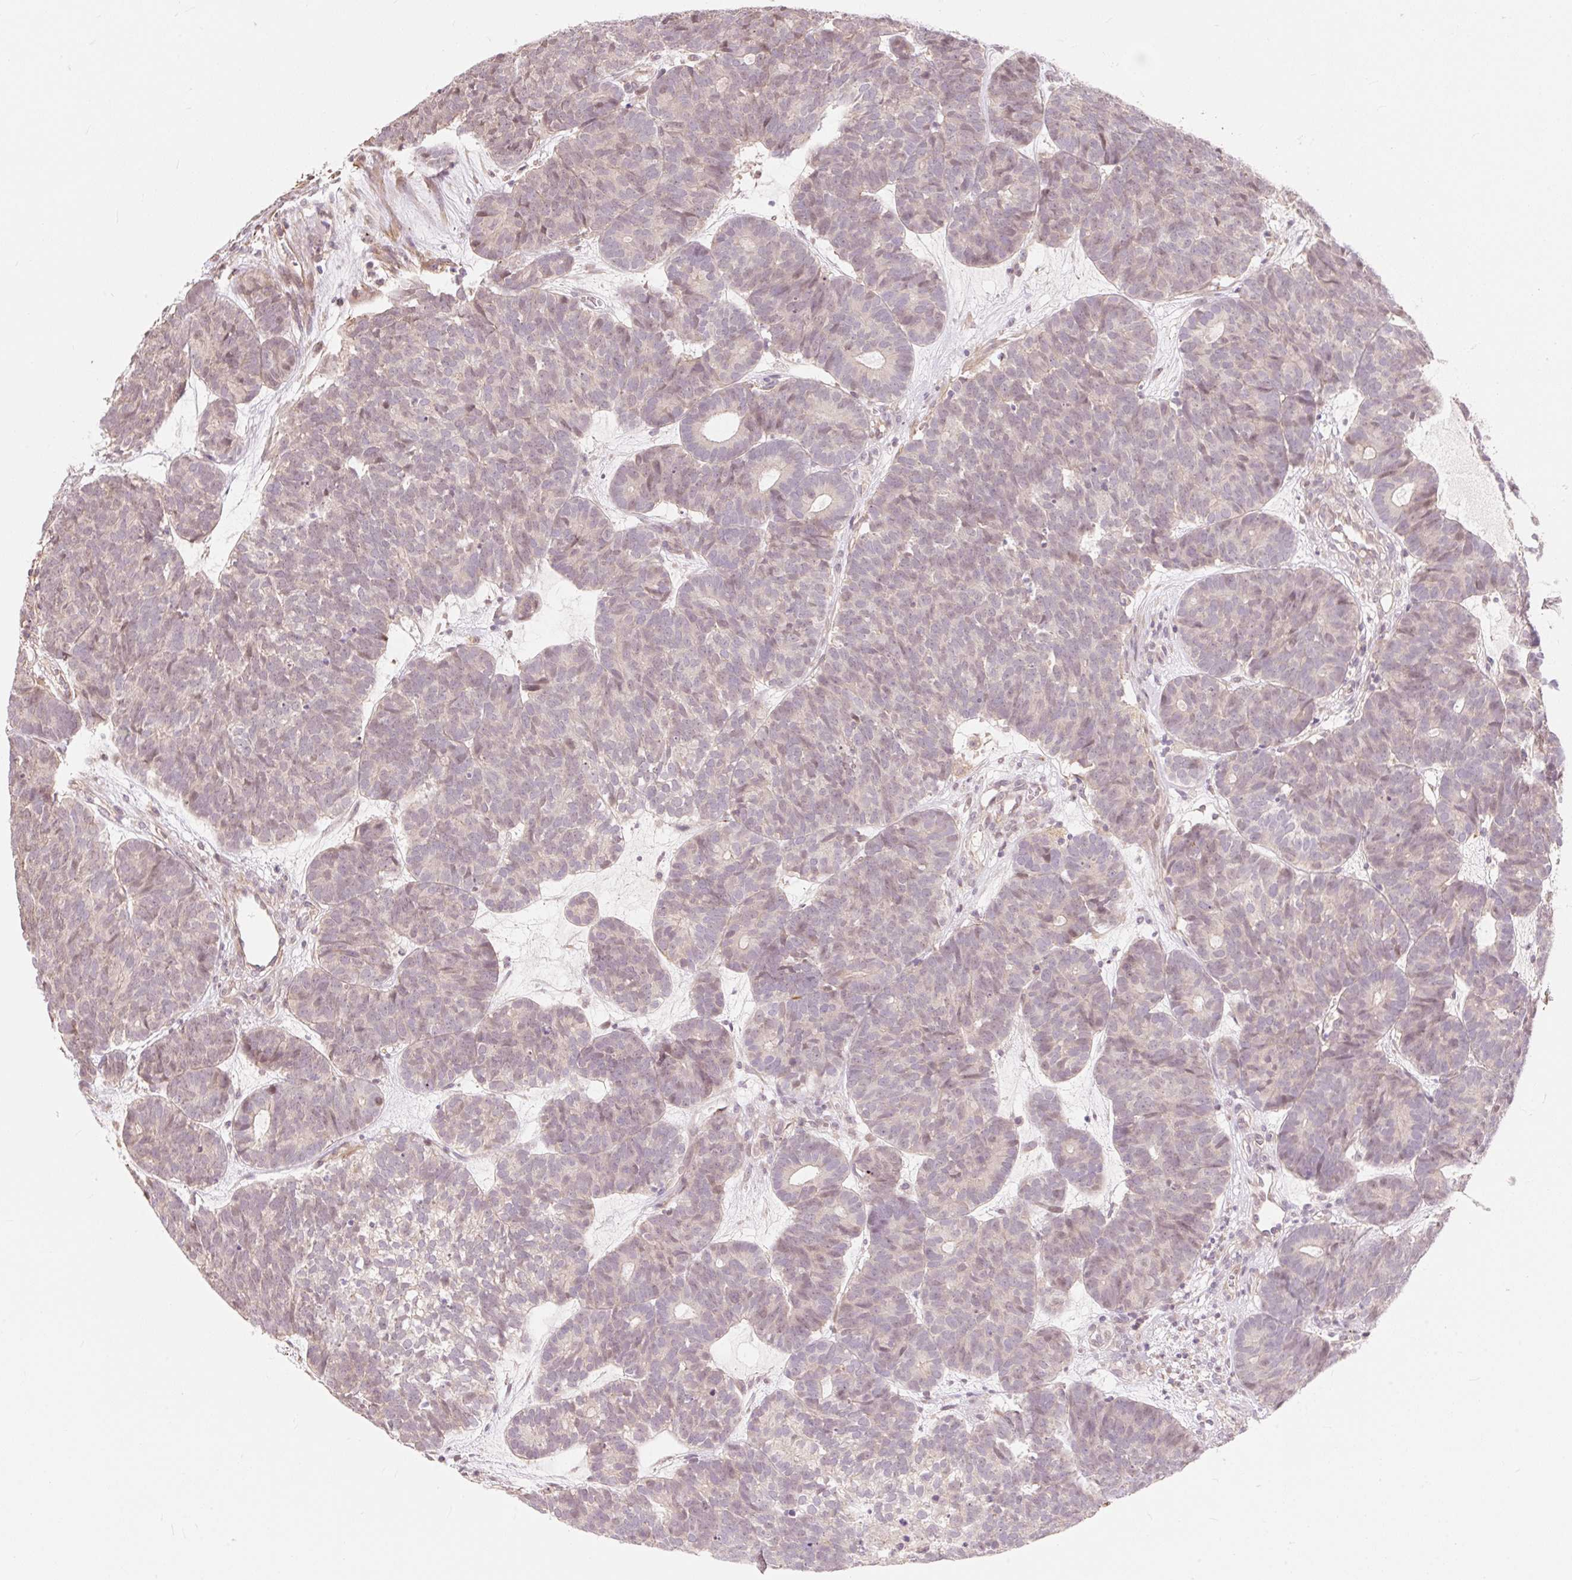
{"staining": {"intensity": "weak", "quantity": ">75%", "location": "cytoplasmic/membranous"}, "tissue": "head and neck cancer", "cell_type": "Tumor cells", "image_type": "cancer", "snomed": [{"axis": "morphology", "description": "Adenocarcinoma, NOS"}, {"axis": "topography", "description": "Head-Neck"}], "caption": "High-magnification brightfield microscopy of head and neck cancer stained with DAB (brown) and counterstained with hematoxylin (blue). tumor cells exhibit weak cytoplasmic/membranous staining is identified in approximately>75% of cells.", "gene": "EMC10", "patient": {"sex": "female", "age": 81}}